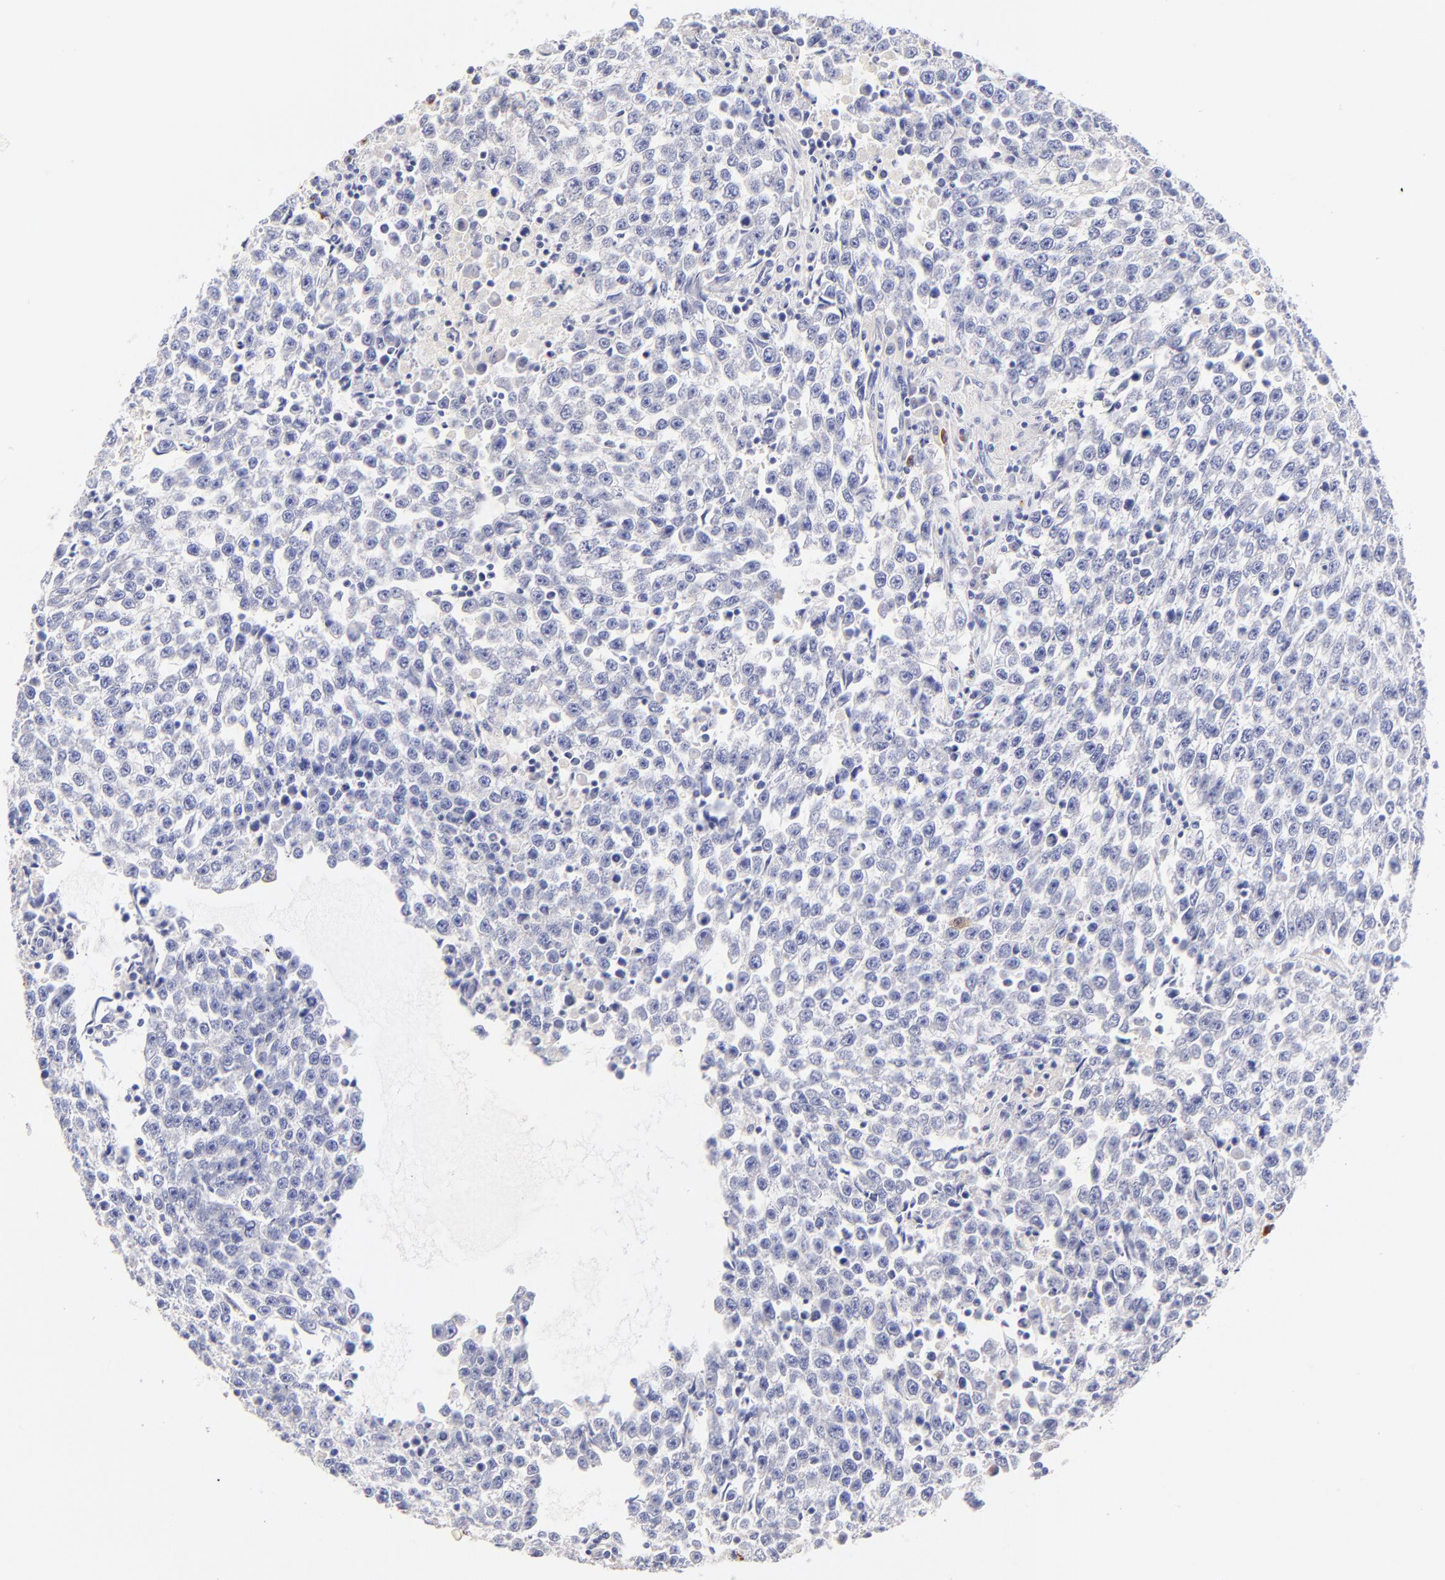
{"staining": {"intensity": "negative", "quantity": "none", "location": "none"}, "tissue": "testis cancer", "cell_type": "Tumor cells", "image_type": "cancer", "snomed": [{"axis": "morphology", "description": "Seminoma, NOS"}, {"axis": "topography", "description": "Testis"}], "caption": "An IHC histopathology image of testis seminoma is shown. There is no staining in tumor cells of testis seminoma.", "gene": "ASB9", "patient": {"sex": "male", "age": 36}}